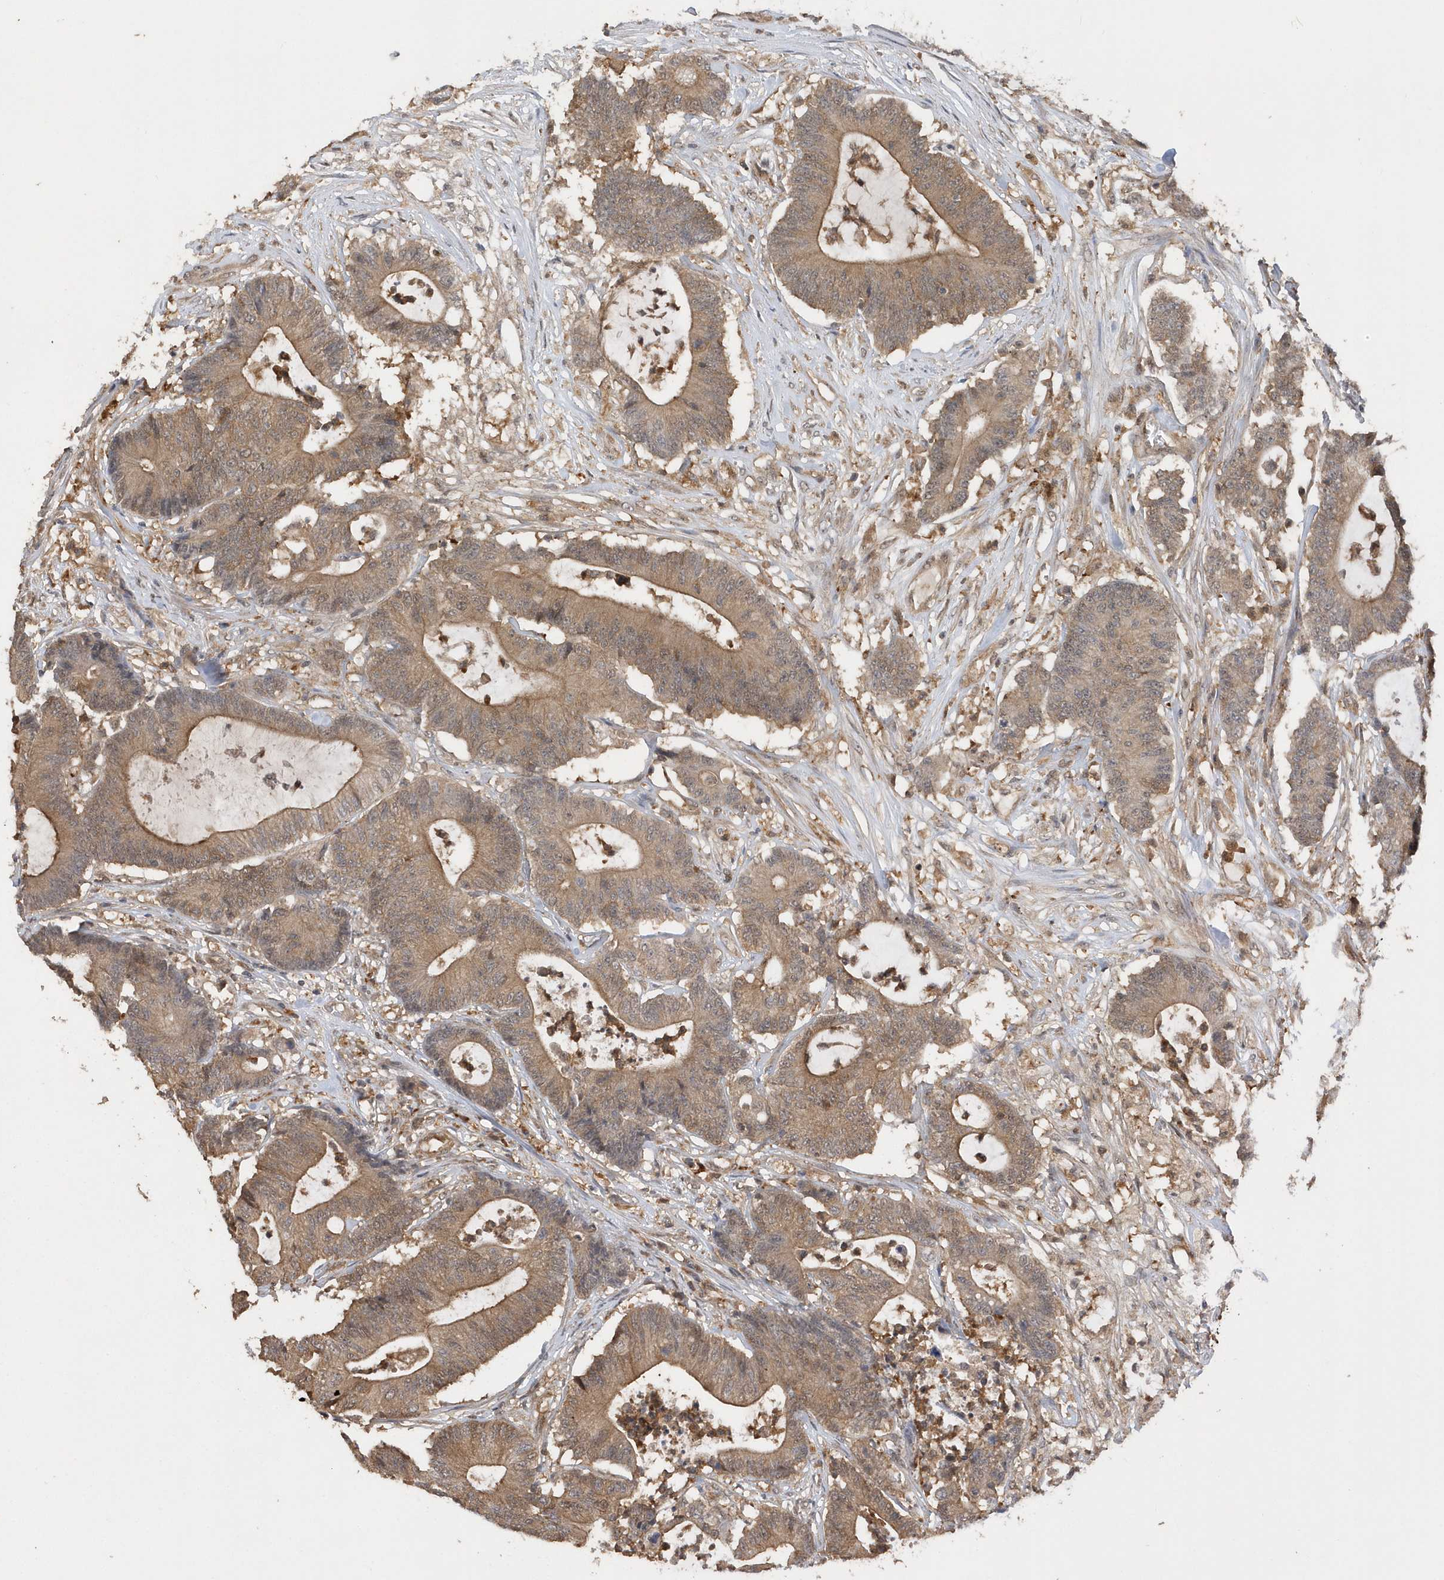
{"staining": {"intensity": "moderate", "quantity": ">75%", "location": "cytoplasmic/membranous"}, "tissue": "colorectal cancer", "cell_type": "Tumor cells", "image_type": "cancer", "snomed": [{"axis": "morphology", "description": "Adenocarcinoma, NOS"}, {"axis": "topography", "description": "Colon"}], "caption": "Moderate cytoplasmic/membranous positivity is identified in approximately >75% of tumor cells in colorectal cancer.", "gene": "RPE", "patient": {"sex": "female", "age": 84}}